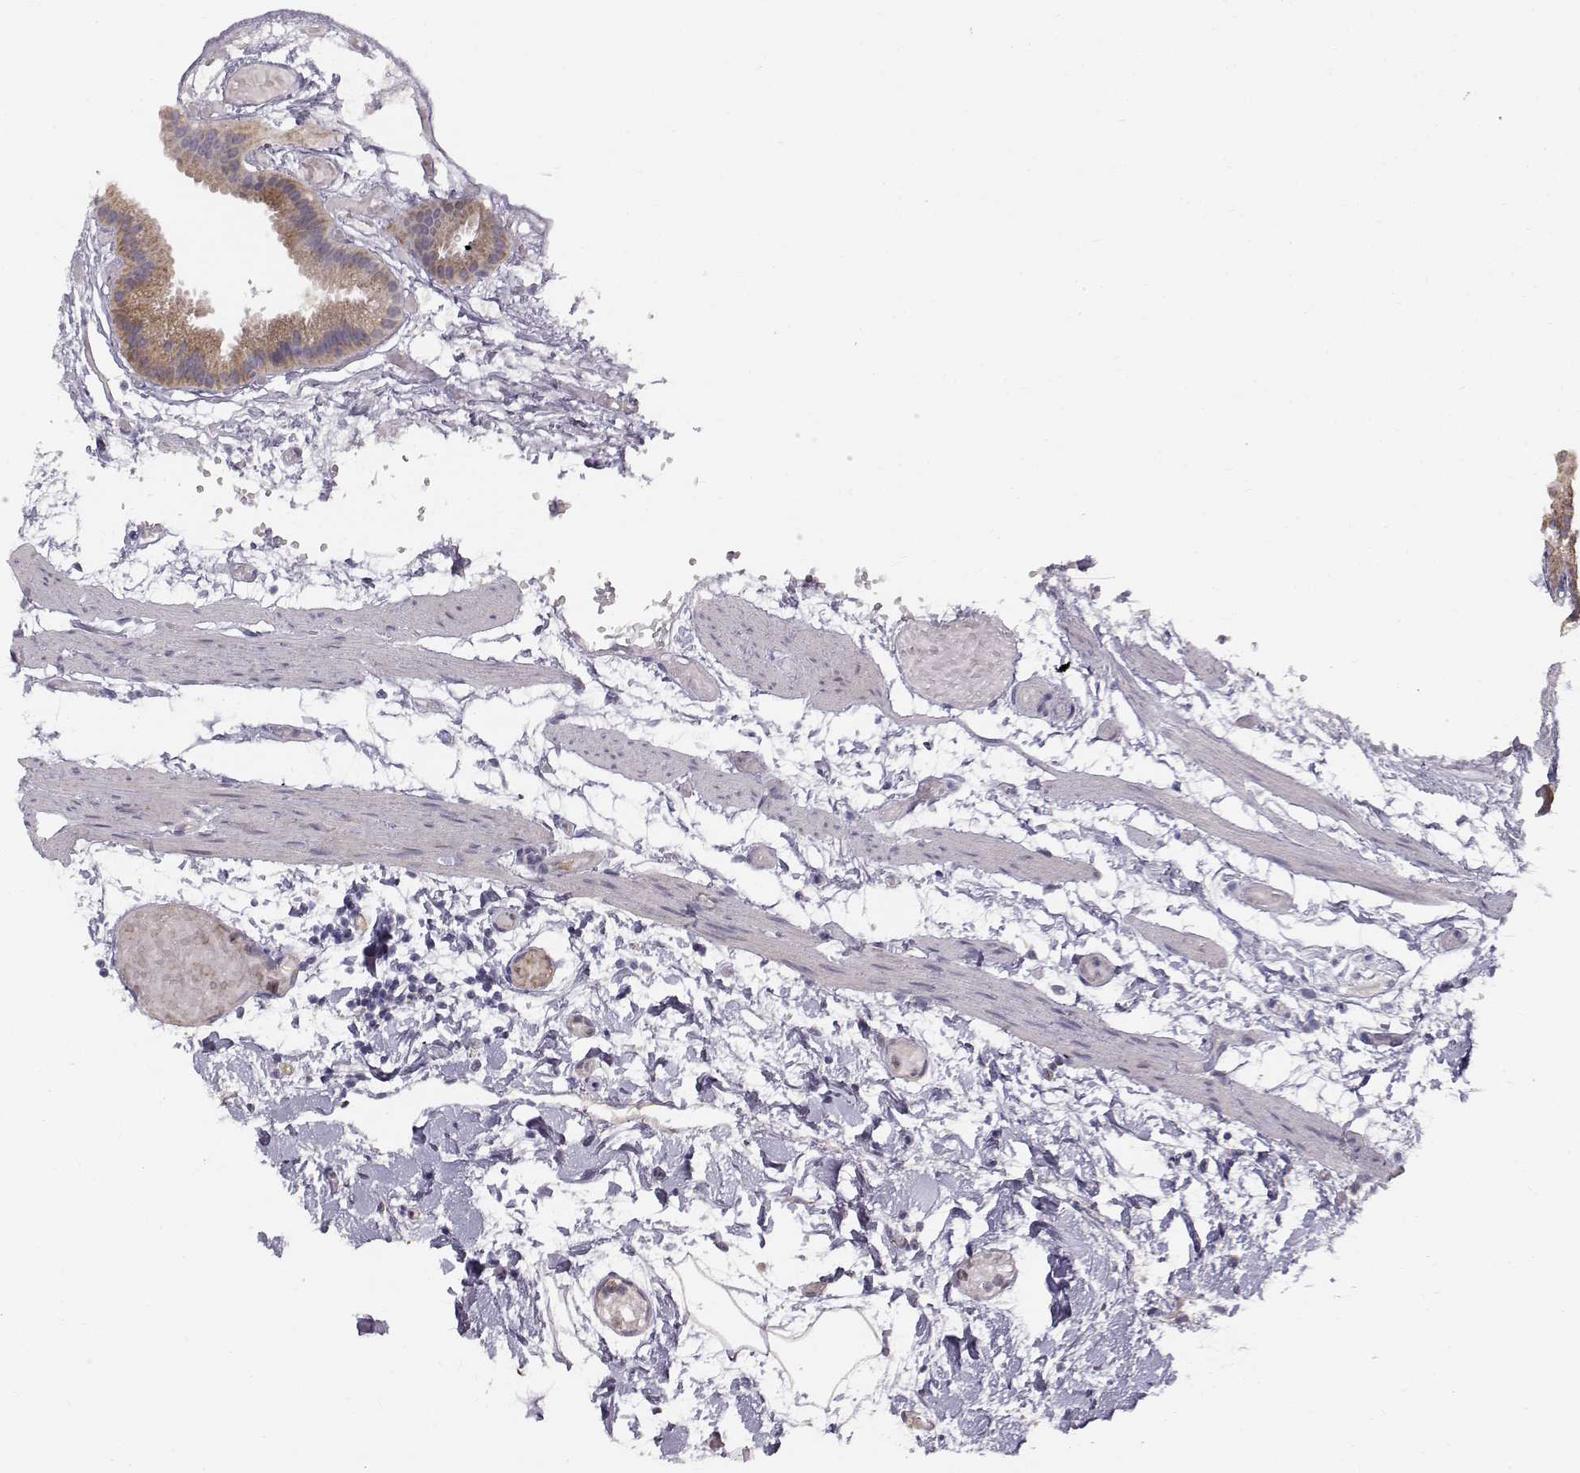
{"staining": {"intensity": "moderate", "quantity": "<25%", "location": "cytoplasmic/membranous"}, "tissue": "gallbladder", "cell_type": "Glandular cells", "image_type": "normal", "snomed": [{"axis": "morphology", "description": "Normal tissue, NOS"}, {"axis": "topography", "description": "Gallbladder"}], "caption": "Immunohistochemical staining of normal gallbladder reveals <25% levels of moderate cytoplasmic/membranous protein staining in about <25% of glandular cells.", "gene": "ACSL6", "patient": {"sex": "female", "age": 45}}